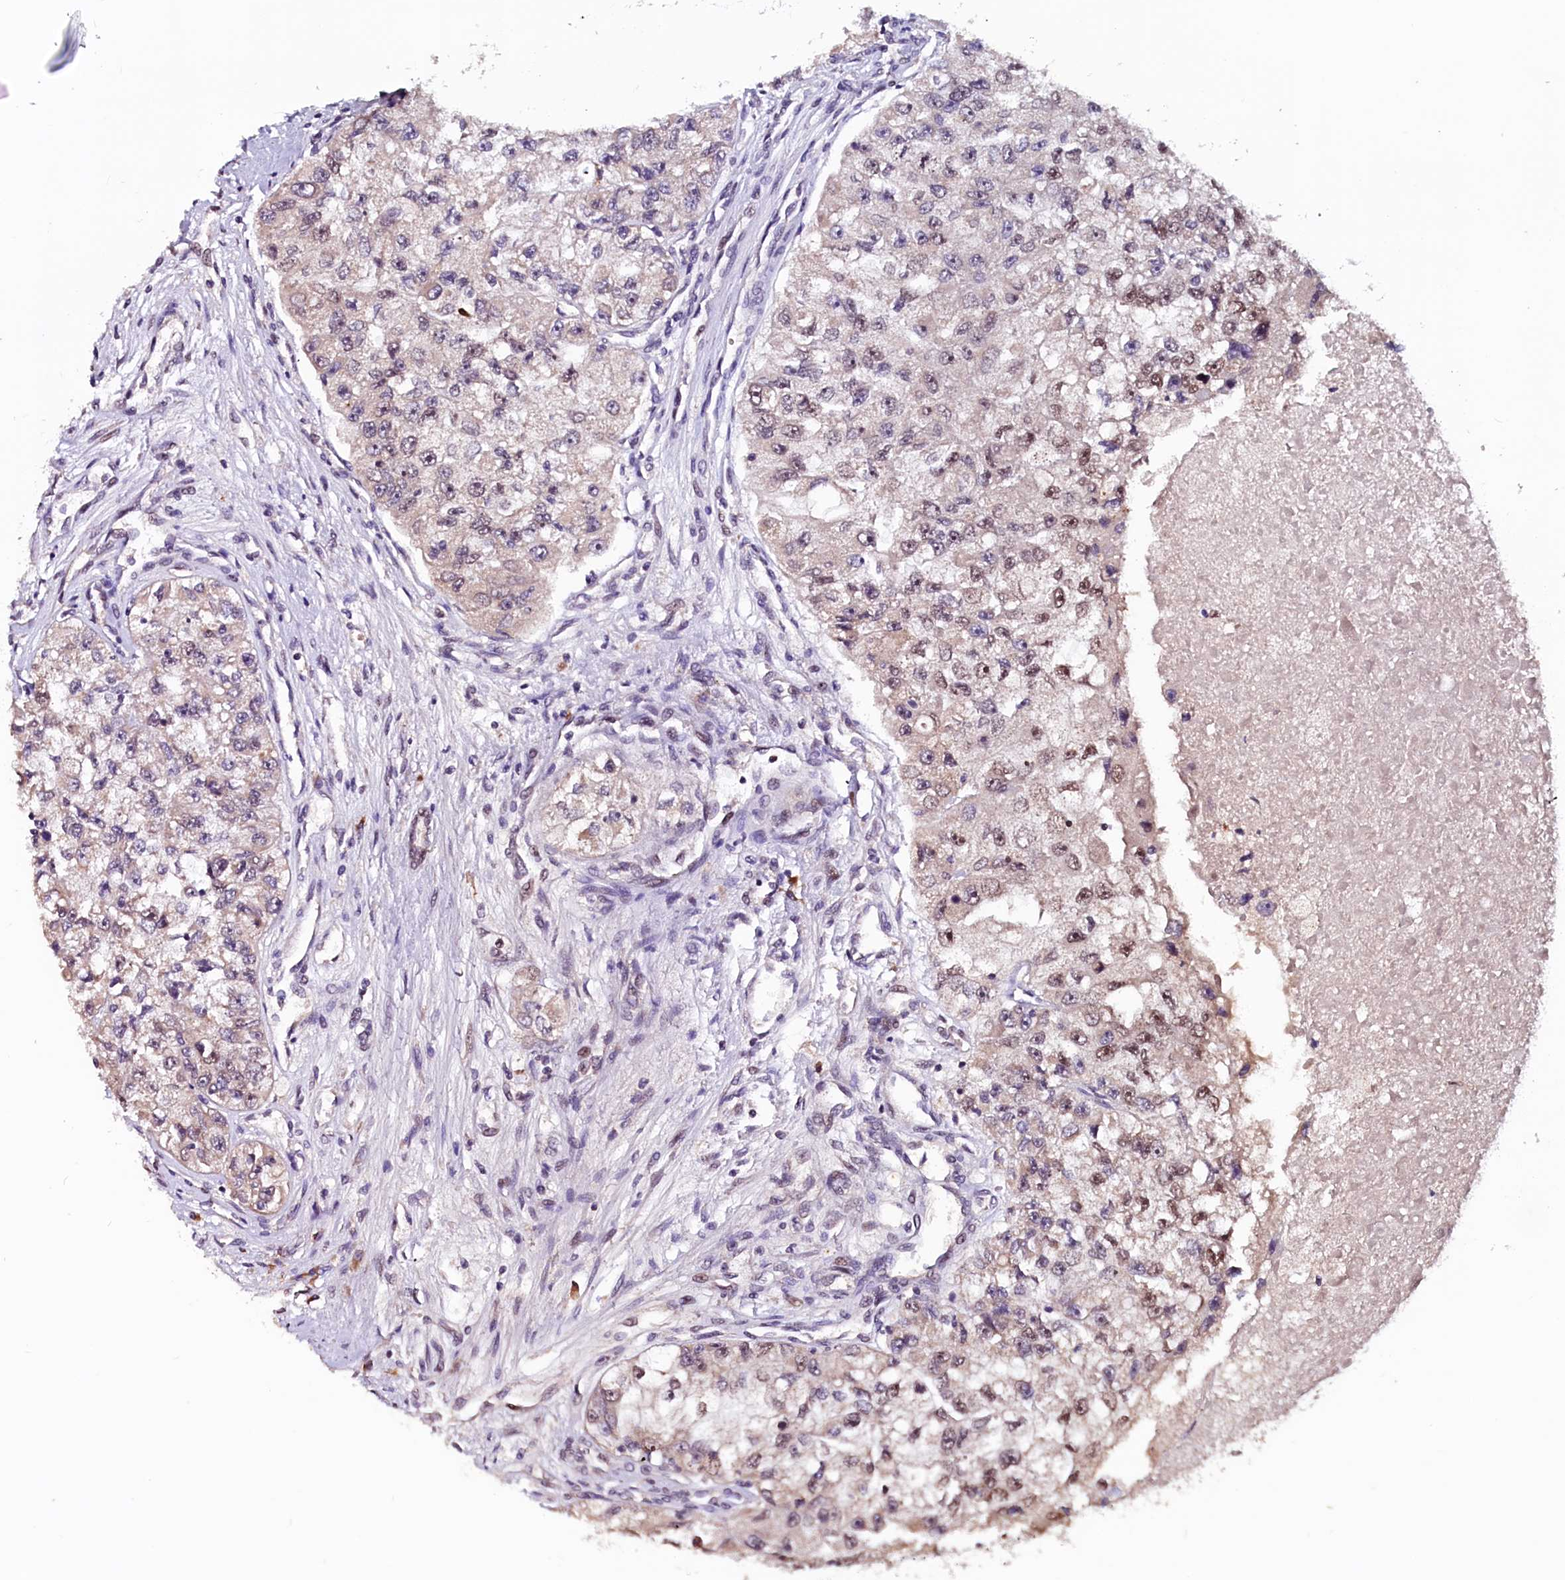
{"staining": {"intensity": "weak", "quantity": "25%-75%", "location": "nuclear"}, "tissue": "renal cancer", "cell_type": "Tumor cells", "image_type": "cancer", "snomed": [{"axis": "morphology", "description": "Adenocarcinoma, NOS"}, {"axis": "topography", "description": "Kidney"}], "caption": "This photomicrograph demonstrates immunohistochemistry (IHC) staining of renal cancer, with low weak nuclear staining in approximately 25%-75% of tumor cells.", "gene": "RNMT", "patient": {"sex": "male", "age": 63}}